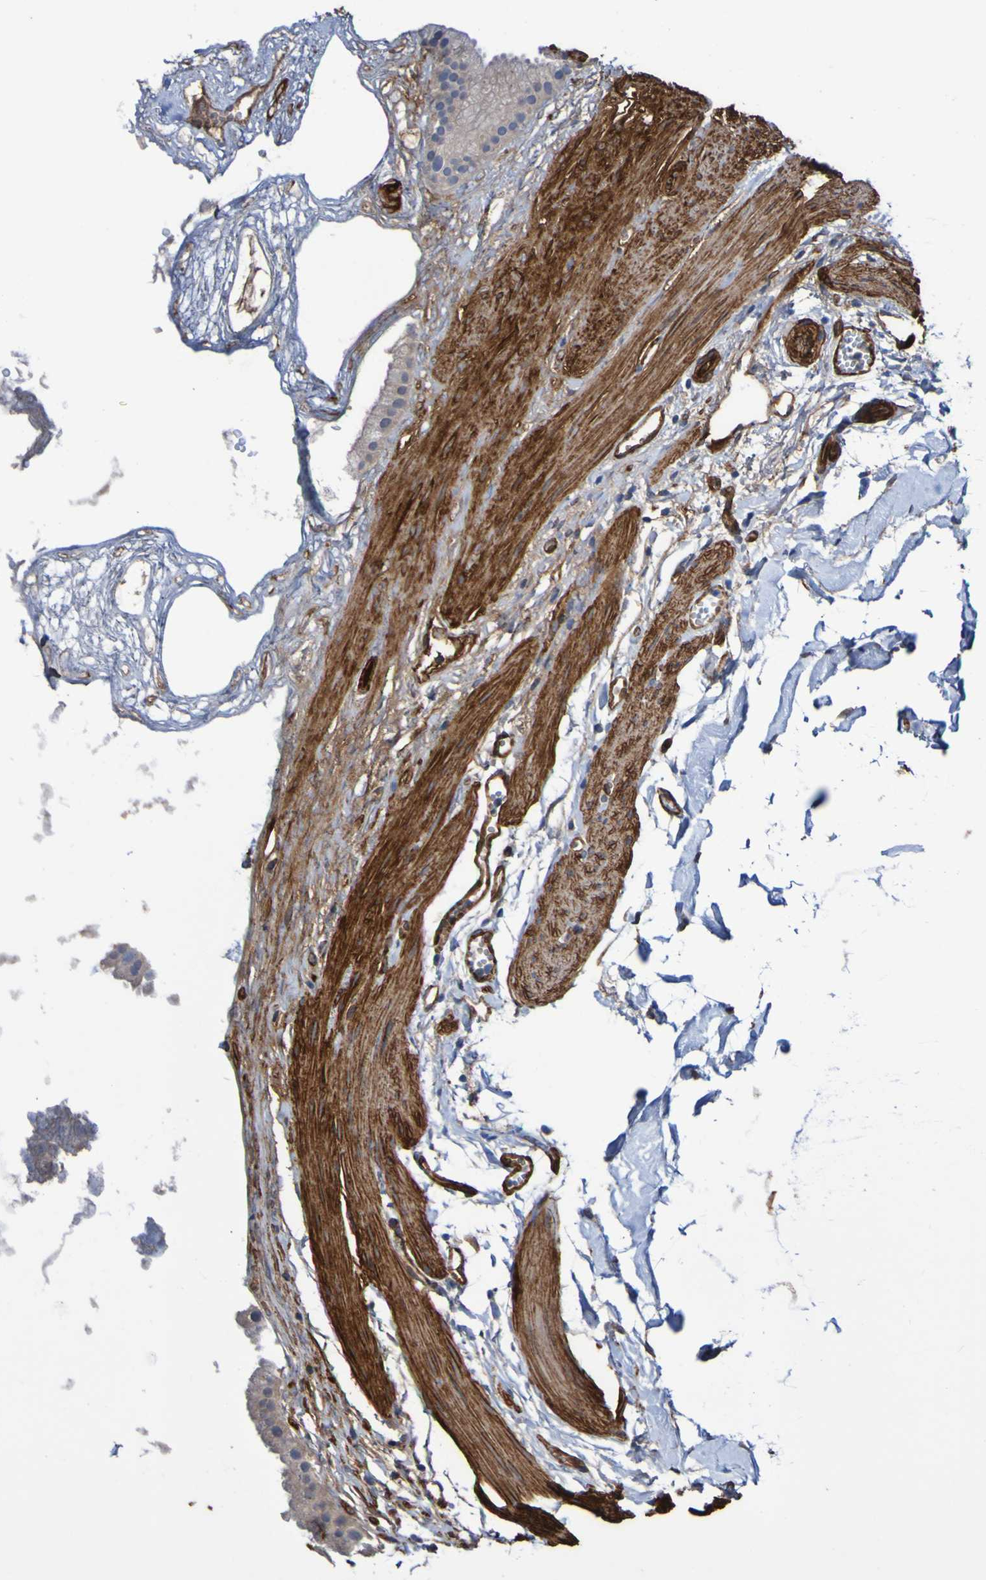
{"staining": {"intensity": "weak", "quantity": "25%-75%", "location": "cytoplasmic/membranous"}, "tissue": "gallbladder", "cell_type": "Glandular cells", "image_type": "normal", "snomed": [{"axis": "morphology", "description": "Normal tissue, NOS"}, {"axis": "topography", "description": "Gallbladder"}], "caption": "Immunohistochemistry of unremarkable human gallbladder reveals low levels of weak cytoplasmic/membranous expression in about 25%-75% of glandular cells.", "gene": "ELMOD3", "patient": {"sex": "female", "age": 64}}